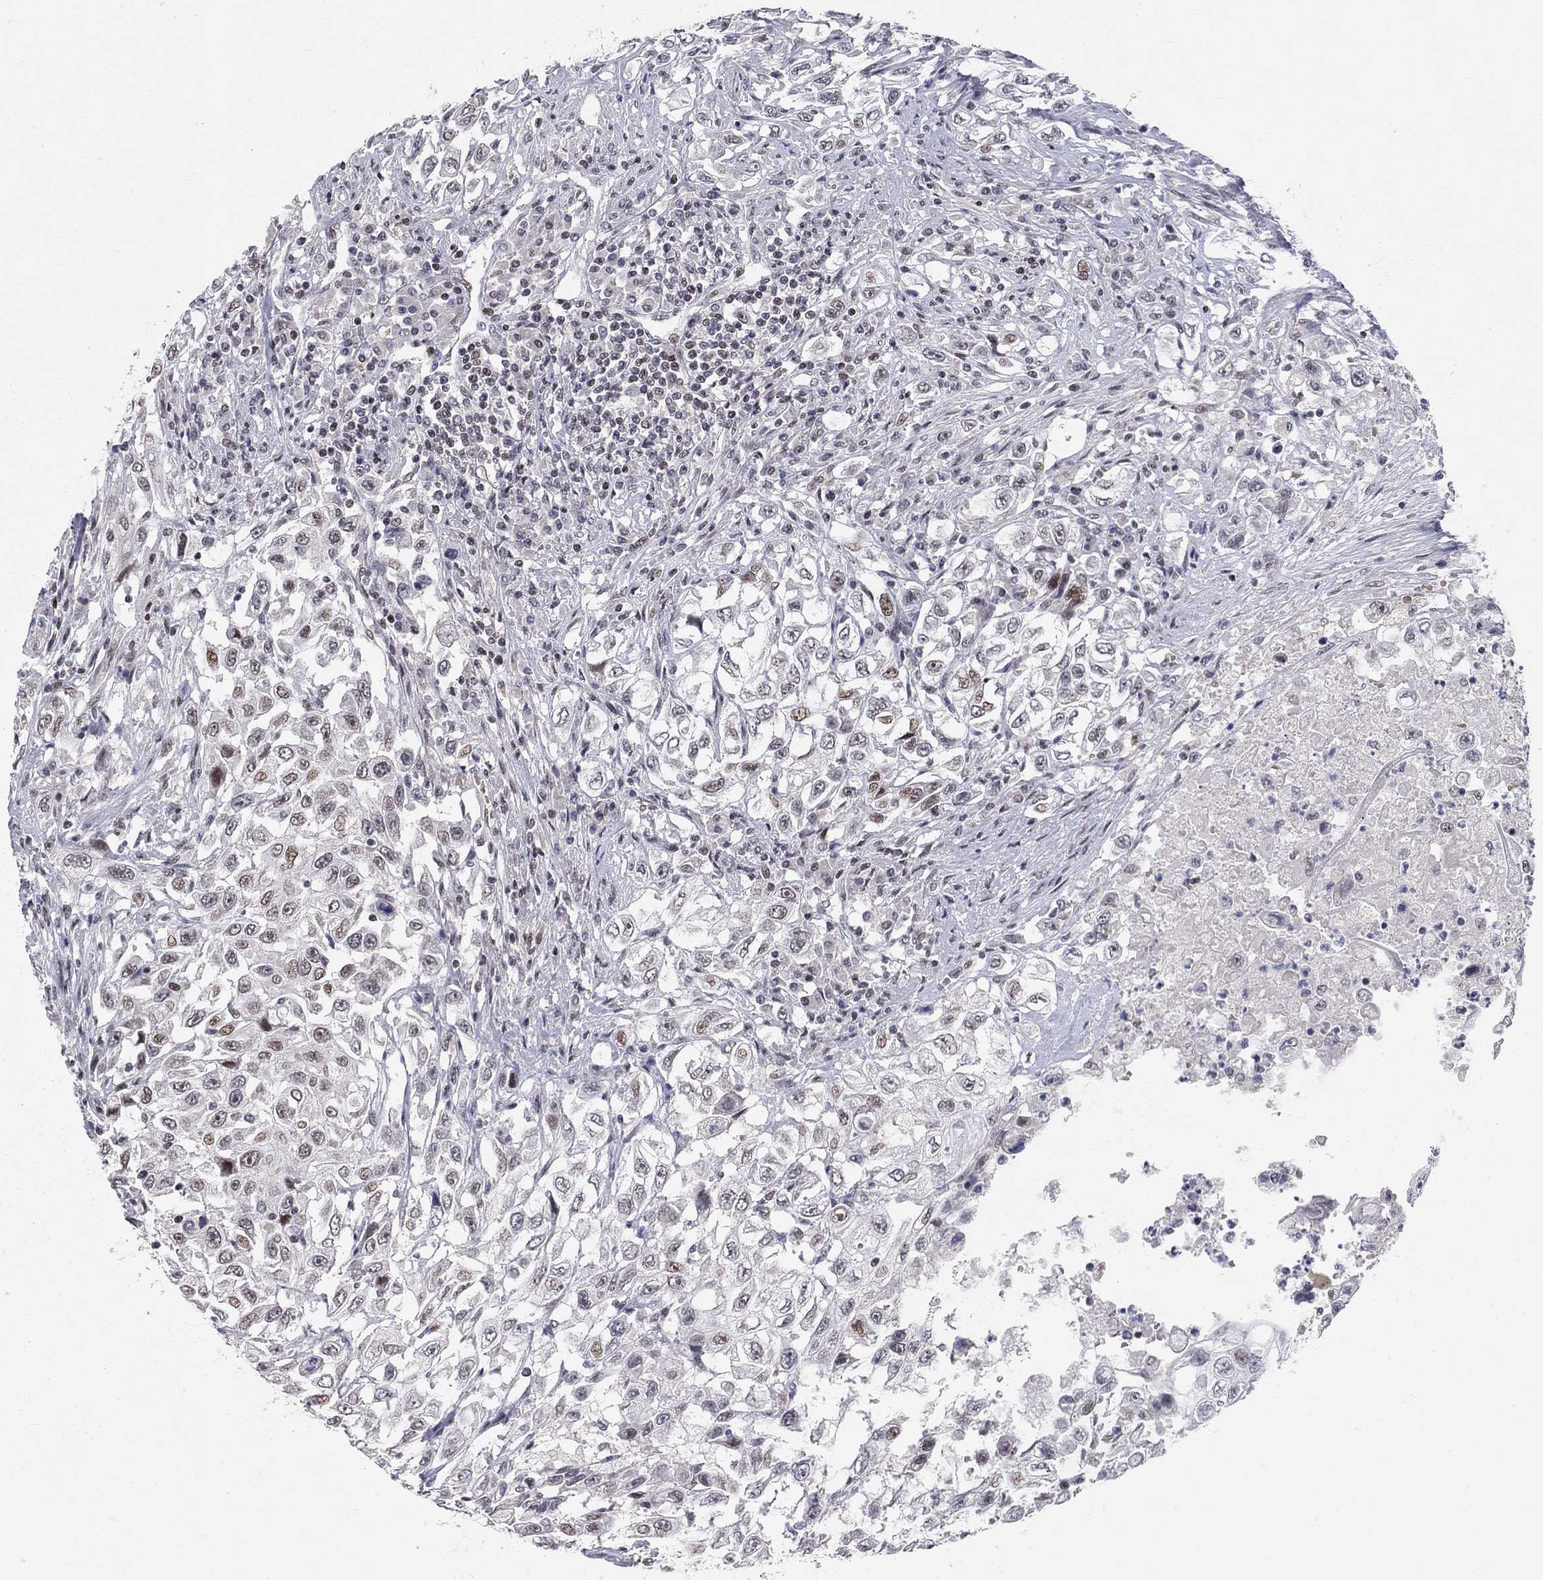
{"staining": {"intensity": "weak", "quantity": "25%-75%", "location": "nuclear"}, "tissue": "urothelial cancer", "cell_type": "Tumor cells", "image_type": "cancer", "snomed": [{"axis": "morphology", "description": "Urothelial carcinoma, High grade"}, {"axis": "topography", "description": "Urinary bladder"}], "caption": "About 25%-75% of tumor cells in human high-grade urothelial carcinoma show weak nuclear protein positivity as visualized by brown immunohistochemical staining.", "gene": "HDAC3", "patient": {"sex": "female", "age": 56}}